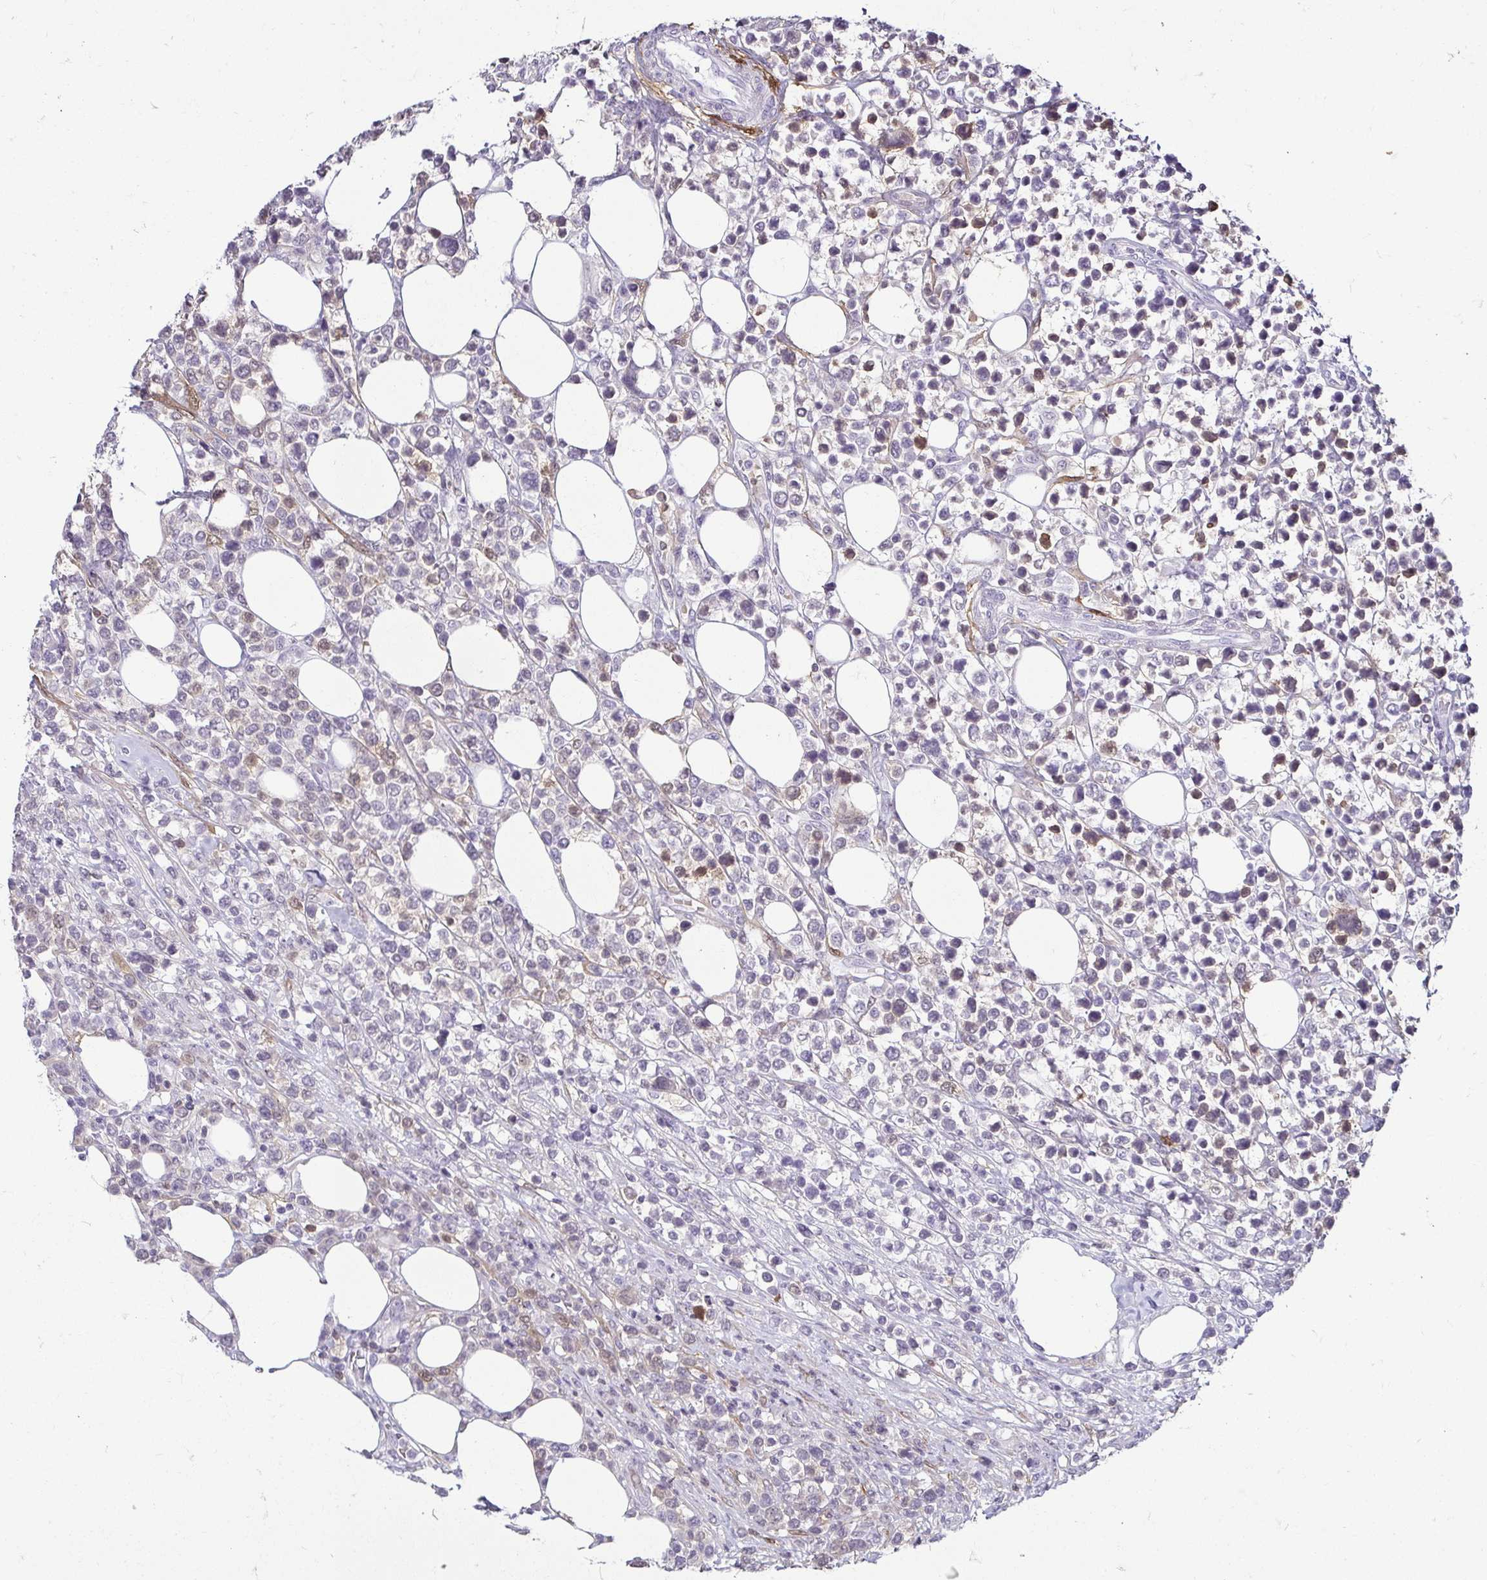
{"staining": {"intensity": "negative", "quantity": "none", "location": "none"}, "tissue": "lymphoma", "cell_type": "Tumor cells", "image_type": "cancer", "snomed": [{"axis": "morphology", "description": "Malignant lymphoma, non-Hodgkin's type, High grade"}, {"axis": "topography", "description": "Soft tissue"}], "caption": "An immunohistochemistry micrograph of malignant lymphoma, non-Hodgkin's type (high-grade) is shown. There is no staining in tumor cells of malignant lymphoma, non-Hodgkin's type (high-grade).", "gene": "HOPX", "patient": {"sex": "female", "age": 56}}